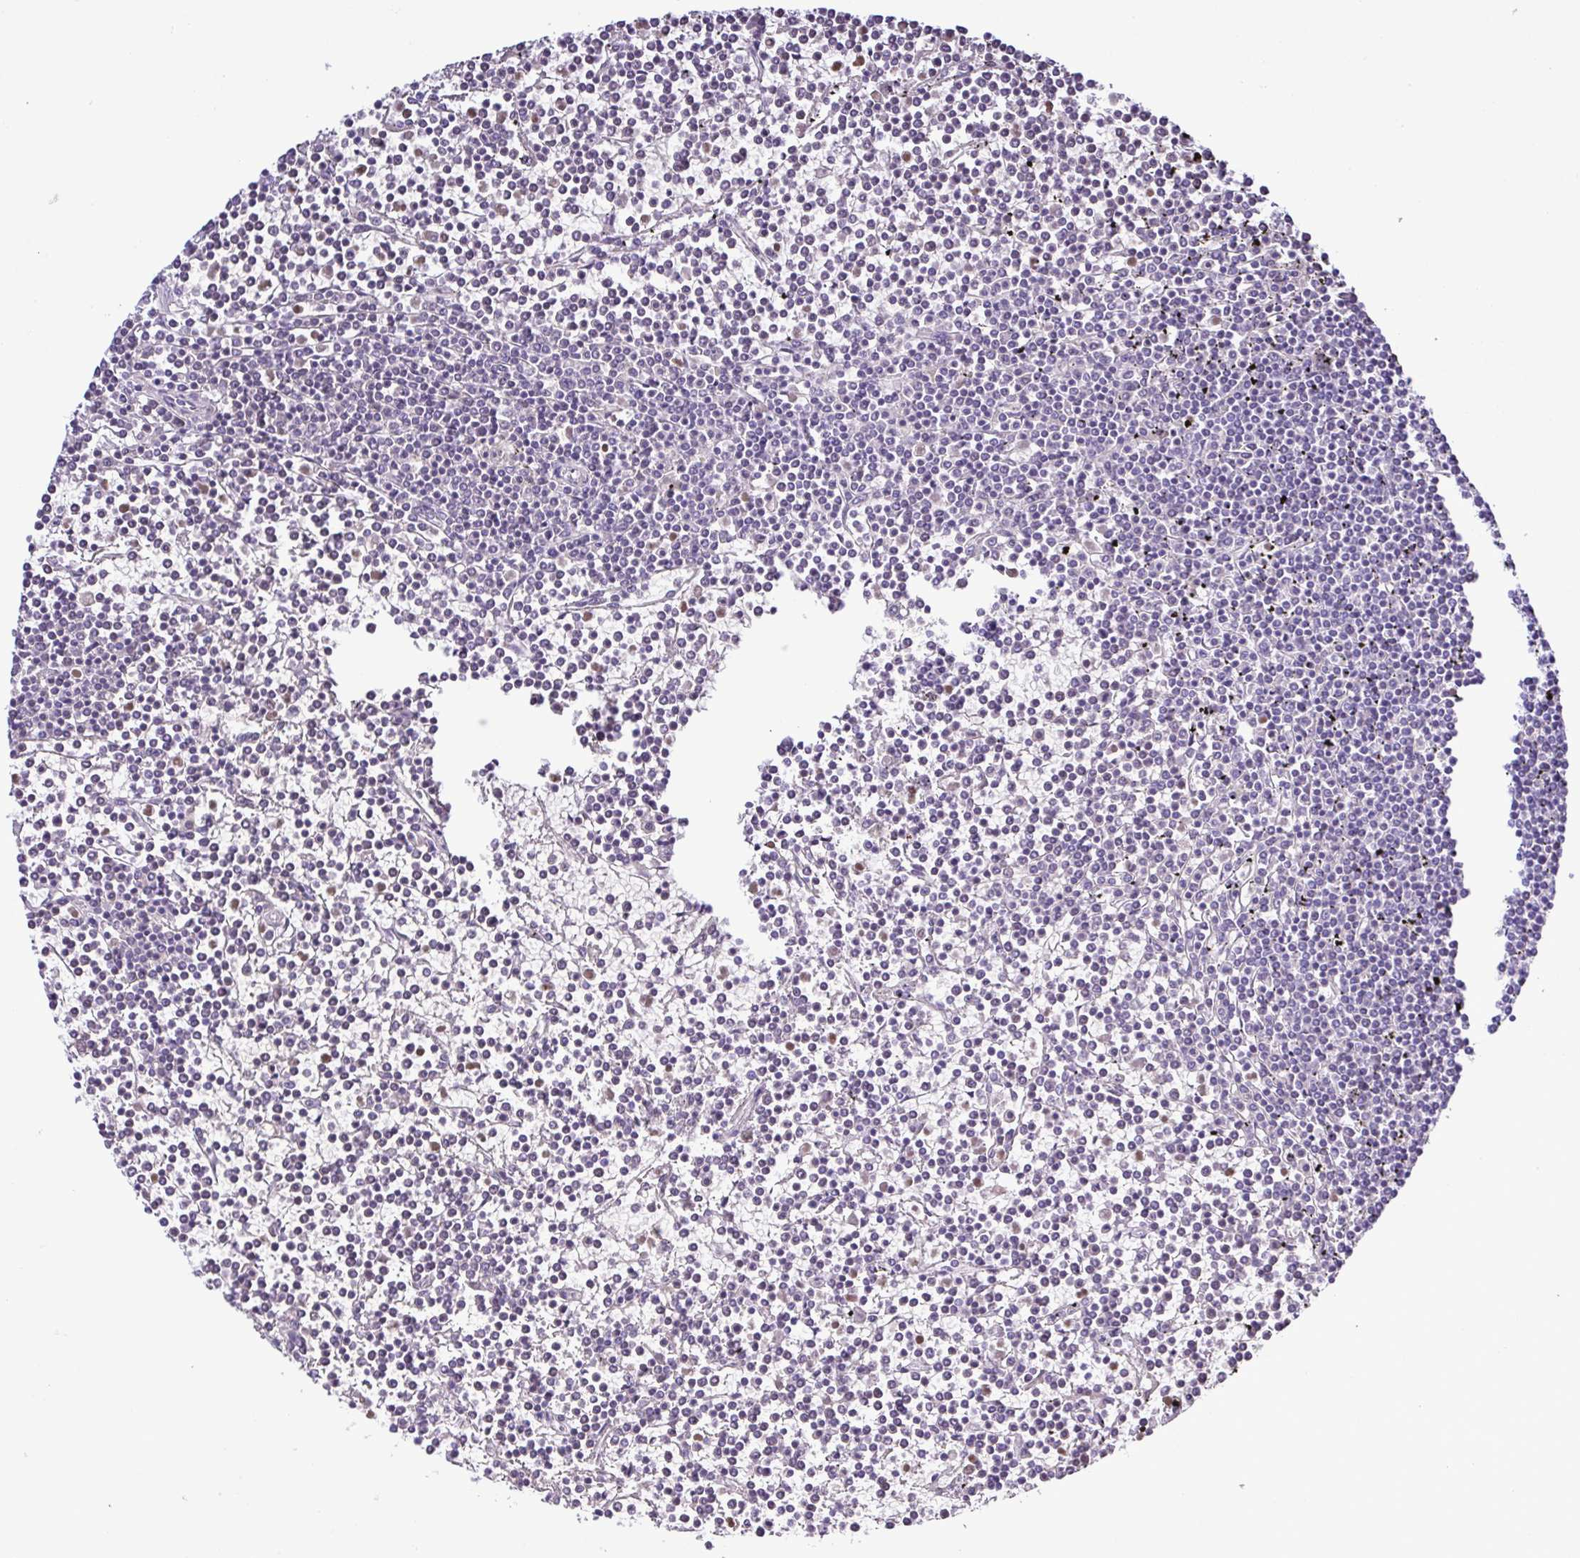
{"staining": {"intensity": "negative", "quantity": "none", "location": "none"}, "tissue": "lymphoma", "cell_type": "Tumor cells", "image_type": "cancer", "snomed": [{"axis": "morphology", "description": "Malignant lymphoma, non-Hodgkin's type, Low grade"}, {"axis": "topography", "description": "Spleen"}], "caption": "This is an immunohistochemistry micrograph of malignant lymphoma, non-Hodgkin's type (low-grade). There is no positivity in tumor cells.", "gene": "SYT1", "patient": {"sex": "female", "age": 19}}